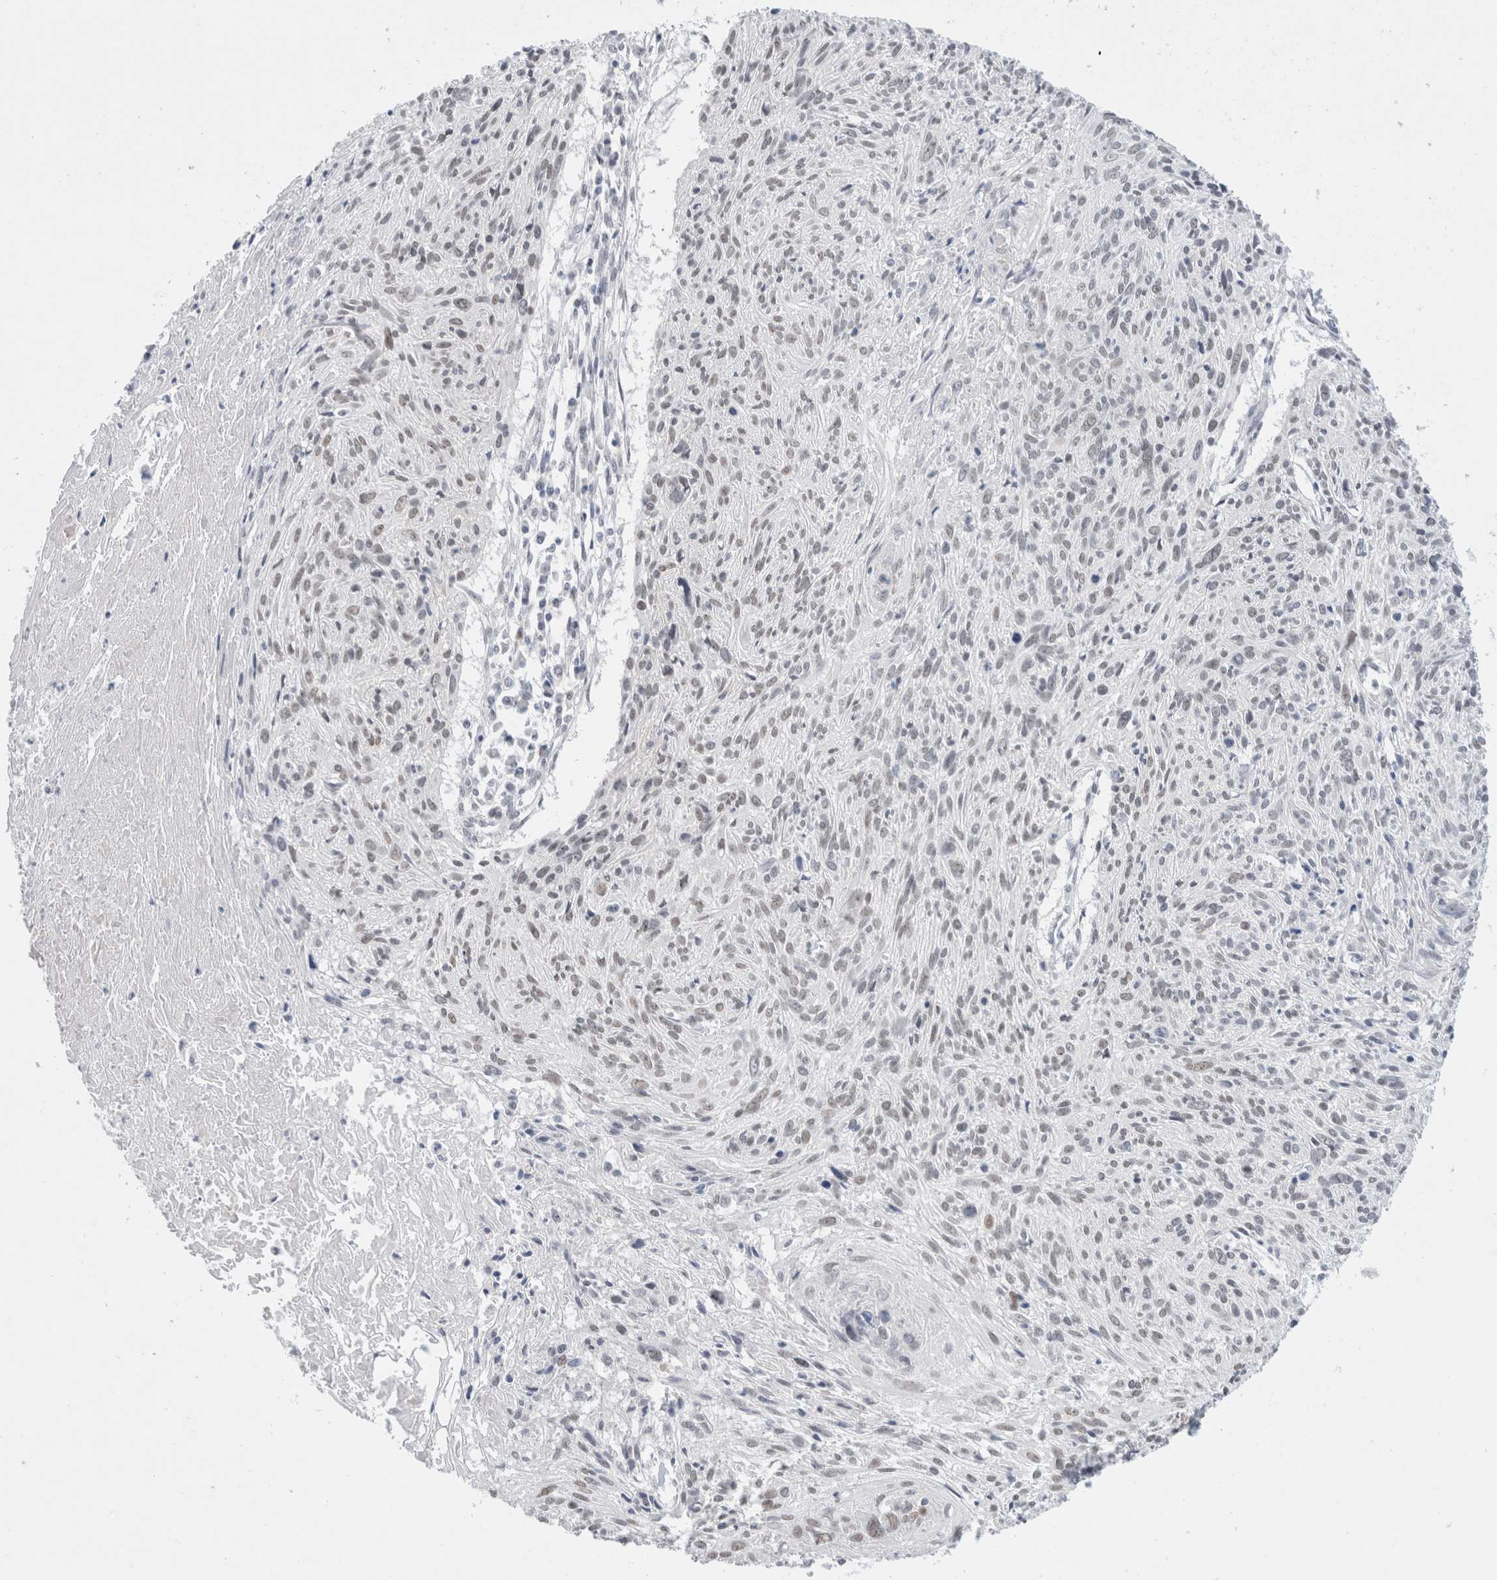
{"staining": {"intensity": "weak", "quantity": "25%-75%", "location": "nuclear"}, "tissue": "cervical cancer", "cell_type": "Tumor cells", "image_type": "cancer", "snomed": [{"axis": "morphology", "description": "Squamous cell carcinoma, NOS"}, {"axis": "topography", "description": "Cervix"}], "caption": "Weak nuclear expression for a protein is identified in about 25%-75% of tumor cells of cervical cancer (squamous cell carcinoma) using immunohistochemistry (IHC).", "gene": "SLC22A12", "patient": {"sex": "female", "age": 51}}